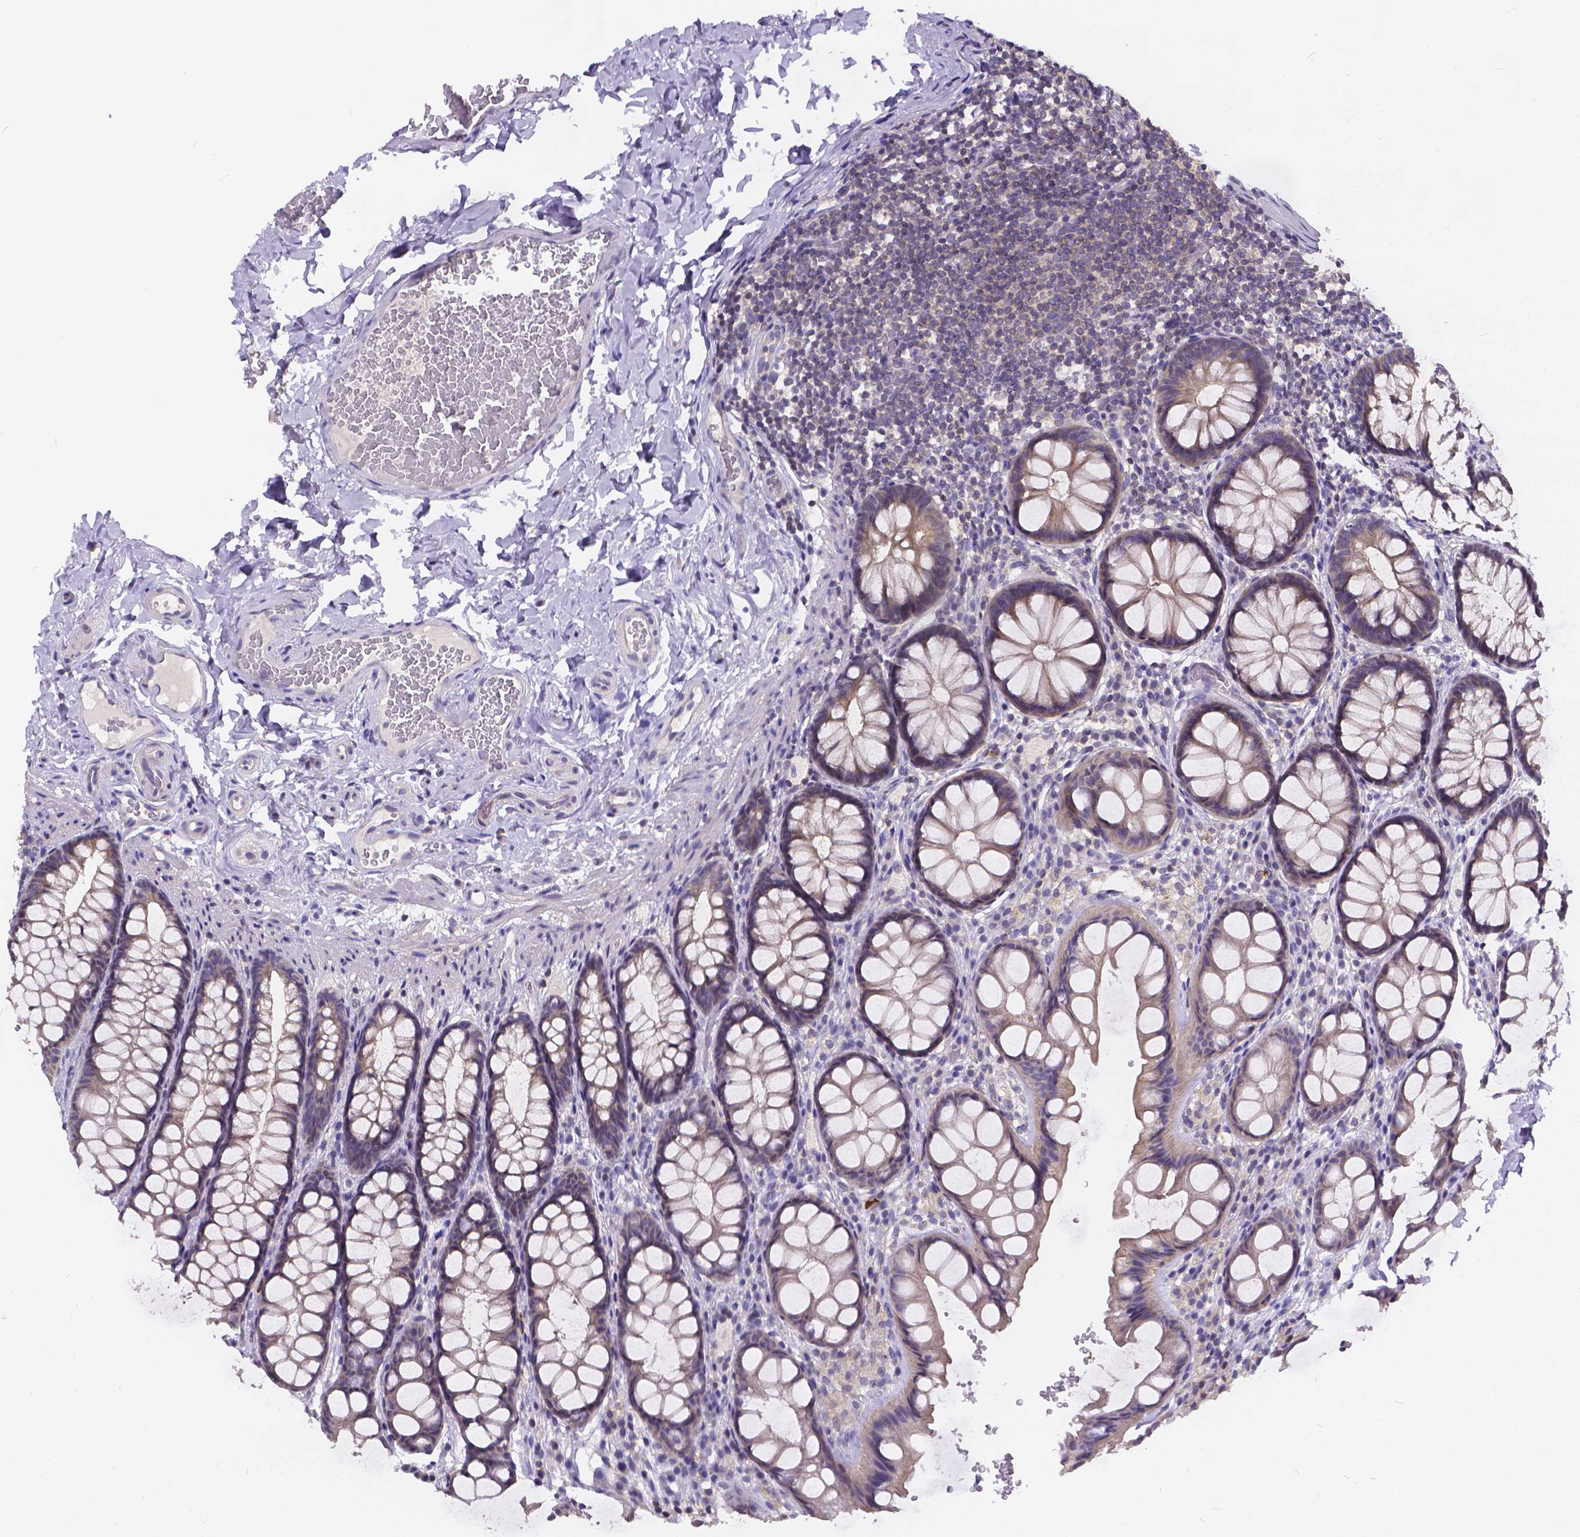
{"staining": {"intensity": "negative", "quantity": "none", "location": "none"}, "tissue": "colon", "cell_type": "Endothelial cells", "image_type": "normal", "snomed": [{"axis": "morphology", "description": "Normal tissue, NOS"}, {"axis": "topography", "description": "Colon"}], "caption": "Immunohistochemistry of unremarkable colon demonstrates no staining in endothelial cells.", "gene": "GLRB", "patient": {"sex": "male", "age": 47}}